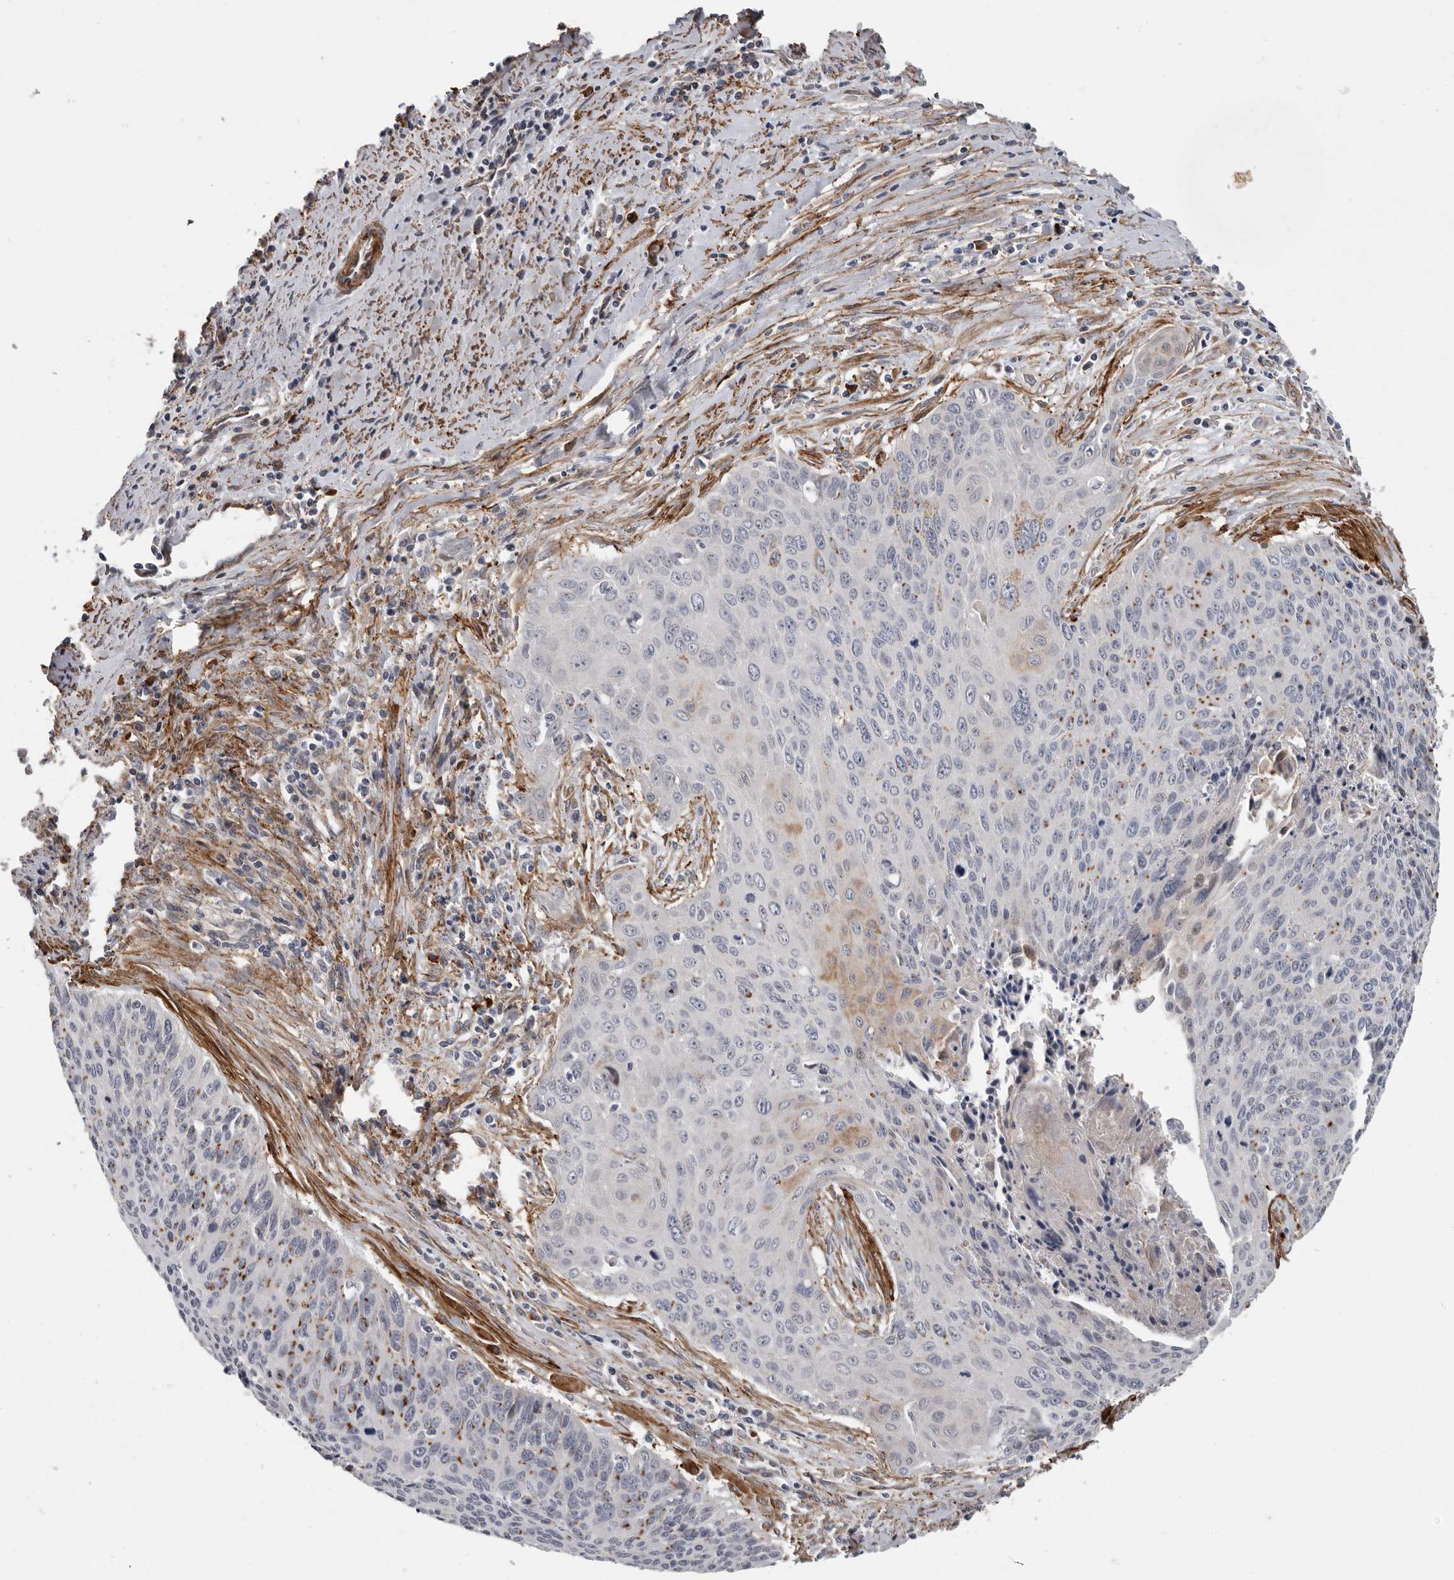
{"staining": {"intensity": "moderate", "quantity": "<25%", "location": "cytoplasmic/membranous"}, "tissue": "cervical cancer", "cell_type": "Tumor cells", "image_type": "cancer", "snomed": [{"axis": "morphology", "description": "Squamous cell carcinoma, NOS"}, {"axis": "topography", "description": "Cervix"}], "caption": "Immunohistochemistry of human cervical squamous cell carcinoma demonstrates low levels of moderate cytoplasmic/membranous staining in approximately <25% of tumor cells.", "gene": "ATXN3L", "patient": {"sex": "female", "age": 55}}